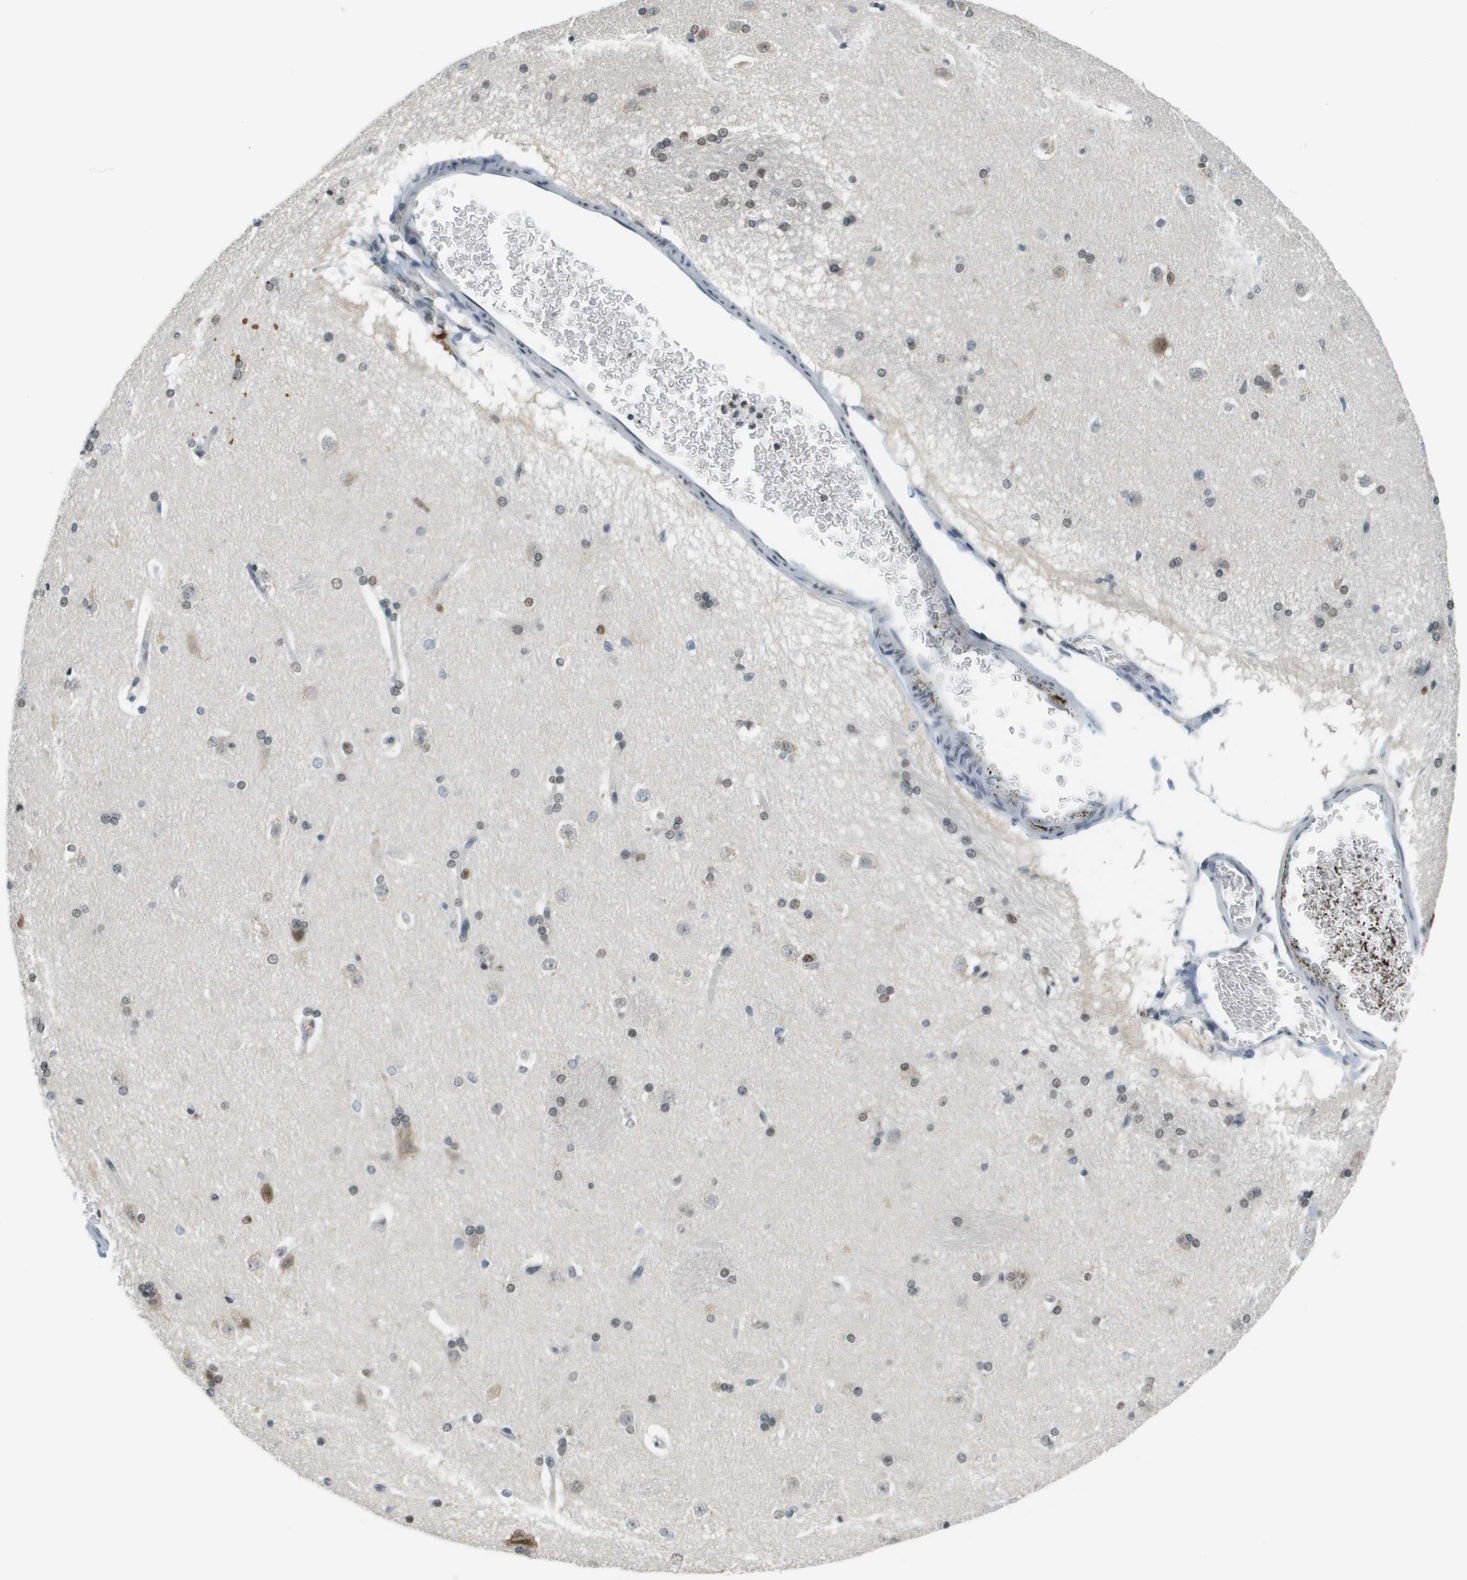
{"staining": {"intensity": "moderate", "quantity": ">75%", "location": "nuclear"}, "tissue": "caudate", "cell_type": "Glial cells", "image_type": "normal", "snomed": [{"axis": "morphology", "description": "Normal tissue, NOS"}, {"axis": "topography", "description": "Lateral ventricle wall"}], "caption": "An immunohistochemistry histopathology image of normal tissue is shown. Protein staining in brown highlights moderate nuclear positivity in caudate within glial cells. The staining was performed using DAB, with brown indicating positive protein expression. Nuclei are stained blue with hematoxylin.", "gene": "CBX5", "patient": {"sex": "female", "age": 19}}